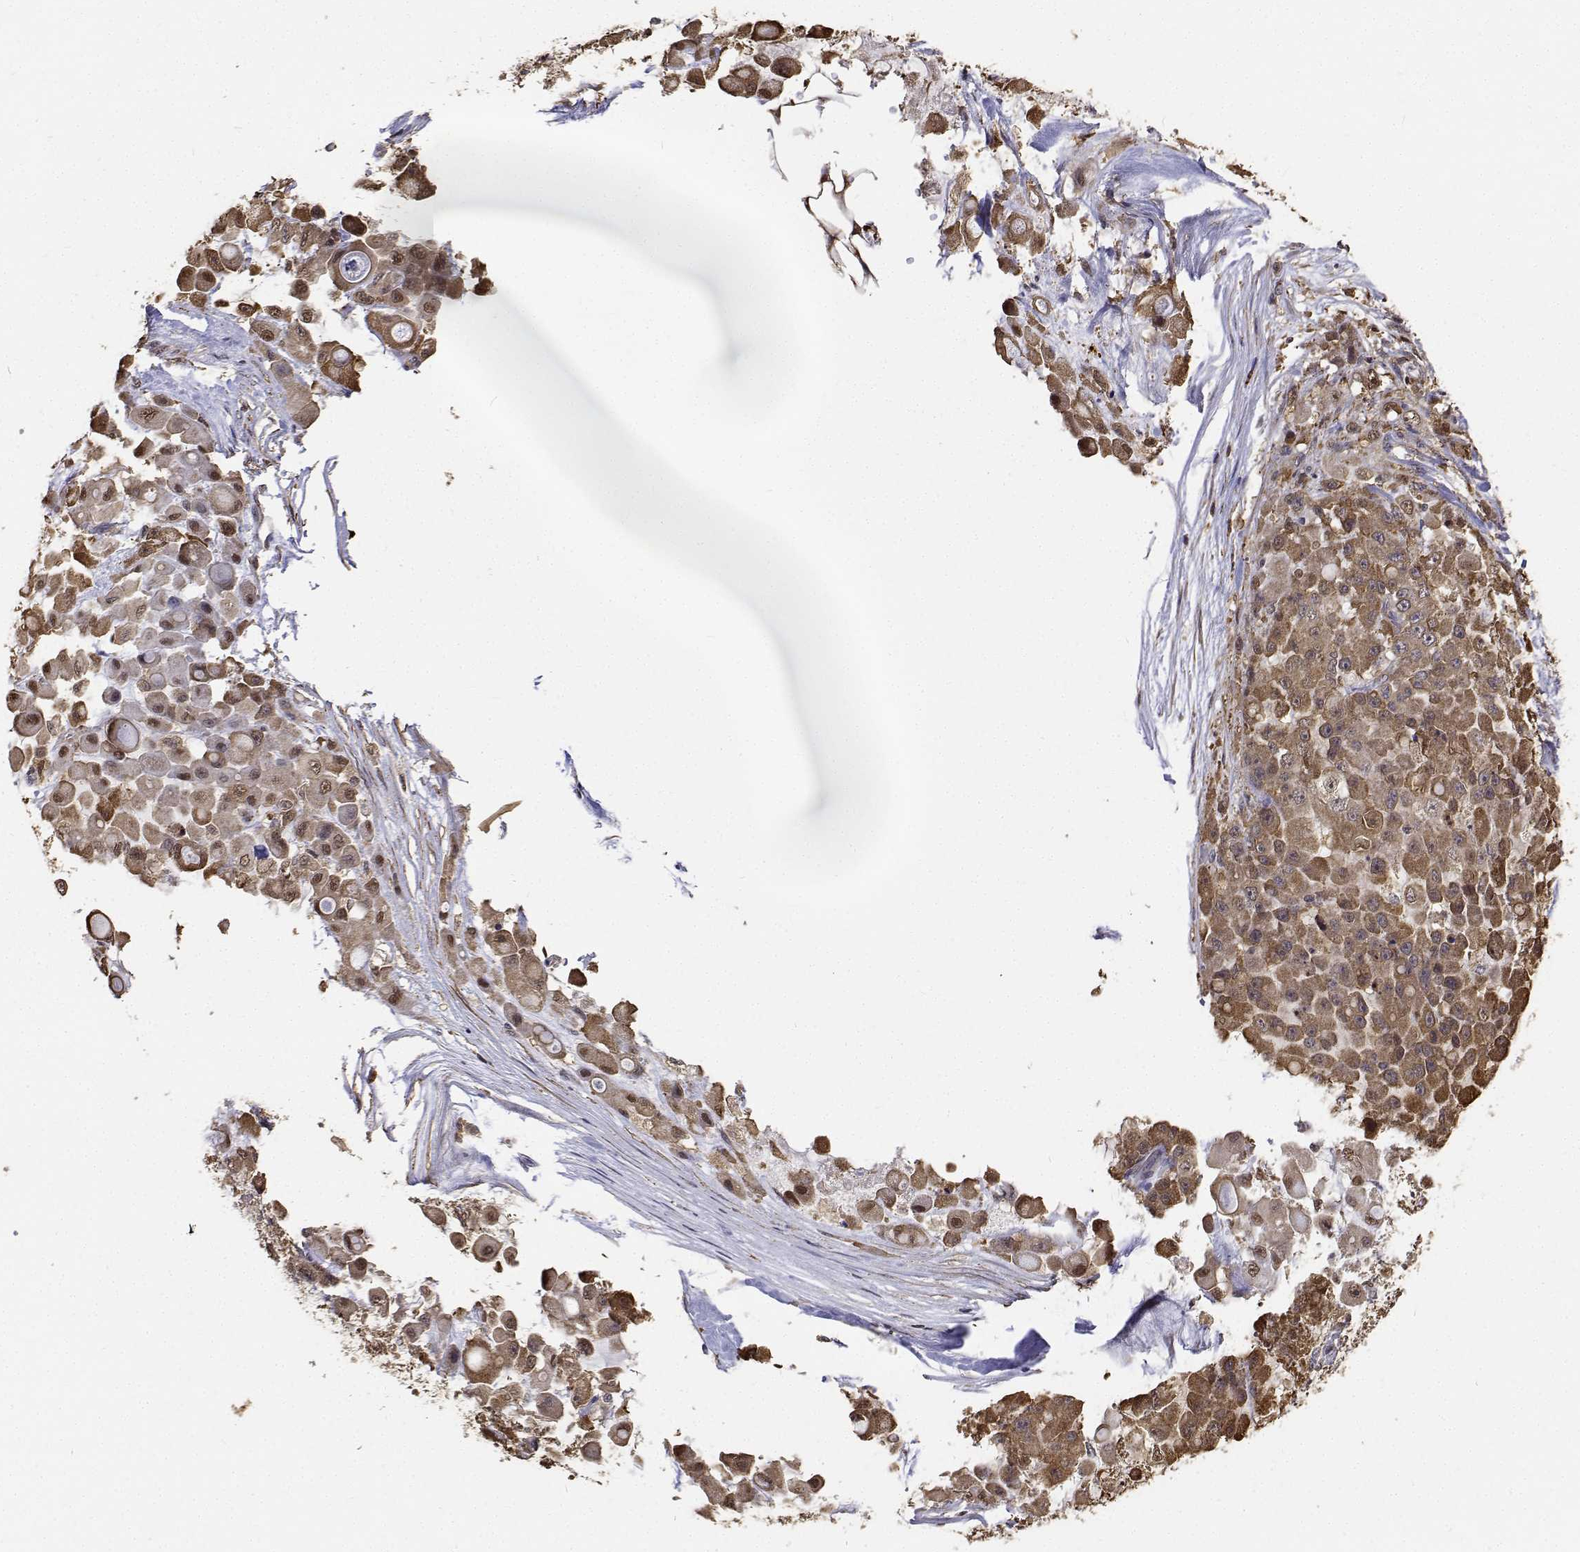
{"staining": {"intensity": "moderate", "quantity": ">75%", "location": "cytoplasmic/membranous,nuclear"}, "tissue": "stomach cancer", "cell_type": "Tumor cells", "image_type": "cancer", "snomed": [{"axis": "morphology", "description": "Adenocarcinoma, NOS"}, {"axis": "topography", "description": "Stomach"}], "caption": "This photomicrograph exhibits immunohistochemistry staining of human stomach cancer, with medium moderate cytoplasmic/membranous and nuclear staining in about >75% of tumor cells.", "gene": "PCID2", "patient": {"sex": "female", "age": 76}}